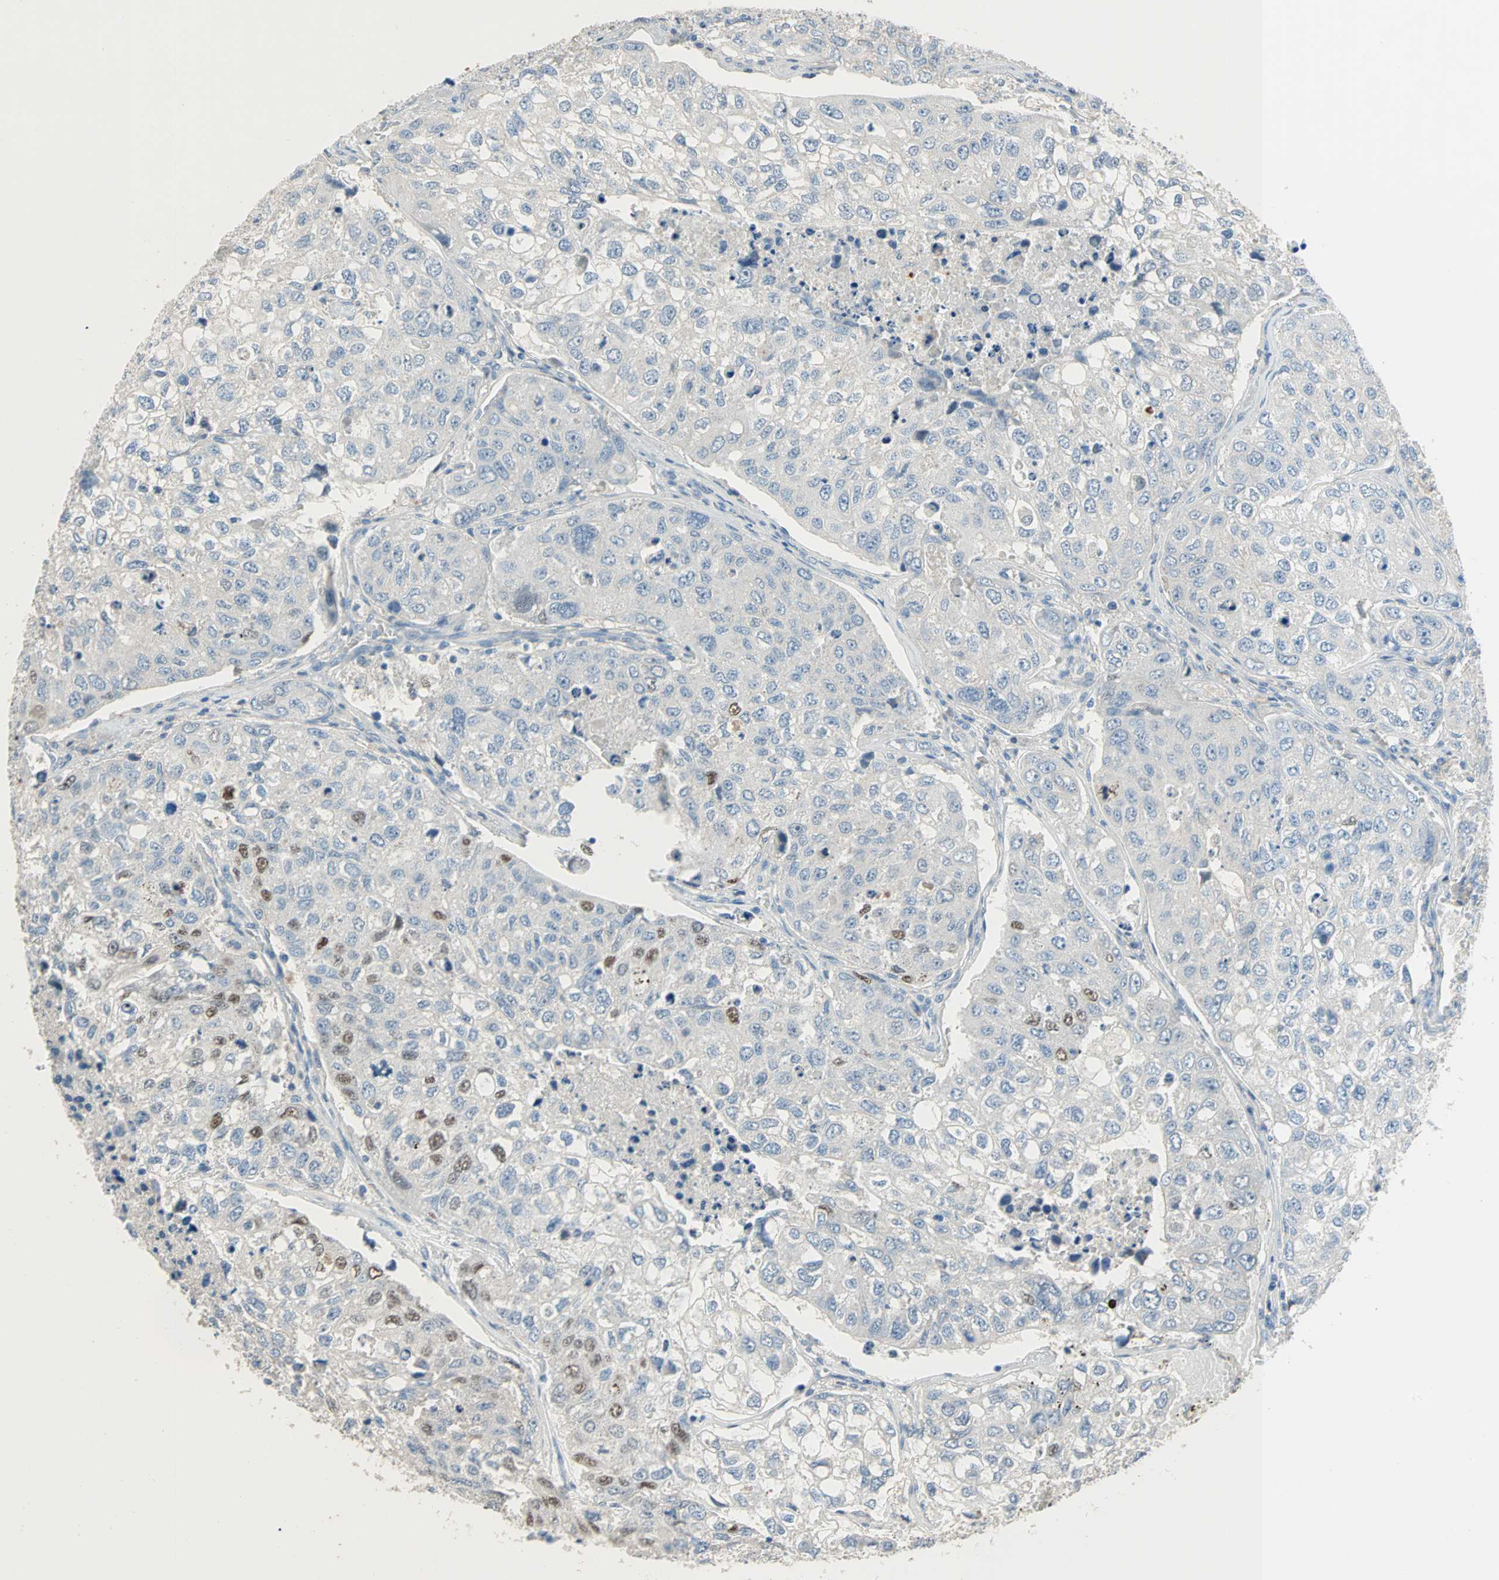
{"staining": {"intensity": "moderate", "quantity": "<25%", "location": "nuclear"}, "tissue": "urothelial cancer", "cell_type": "Tumor cells", "image_type": "cancer", "snomed": [{"axis": "morphology", "description": "Urothelial carcinoma, High grade"}, {"axis": "topography", "description": "Lymph node"}, {"axis": "topography", "description": "Urinary bladder"}], "caption": "Protein expression by immunohistochemistry (IHC) shows moderate nuclear staining in about <25% of tumor cells in high-grade urothelial carcinoma. The staining was performed using DAB (3,3'-diaminobenzidine), with brown indicating positive protein expression. Nuclei are stained blue with hematoxylin.", "gene": "ACVRL1", "patient": {"sex": "male", "age": 51}}